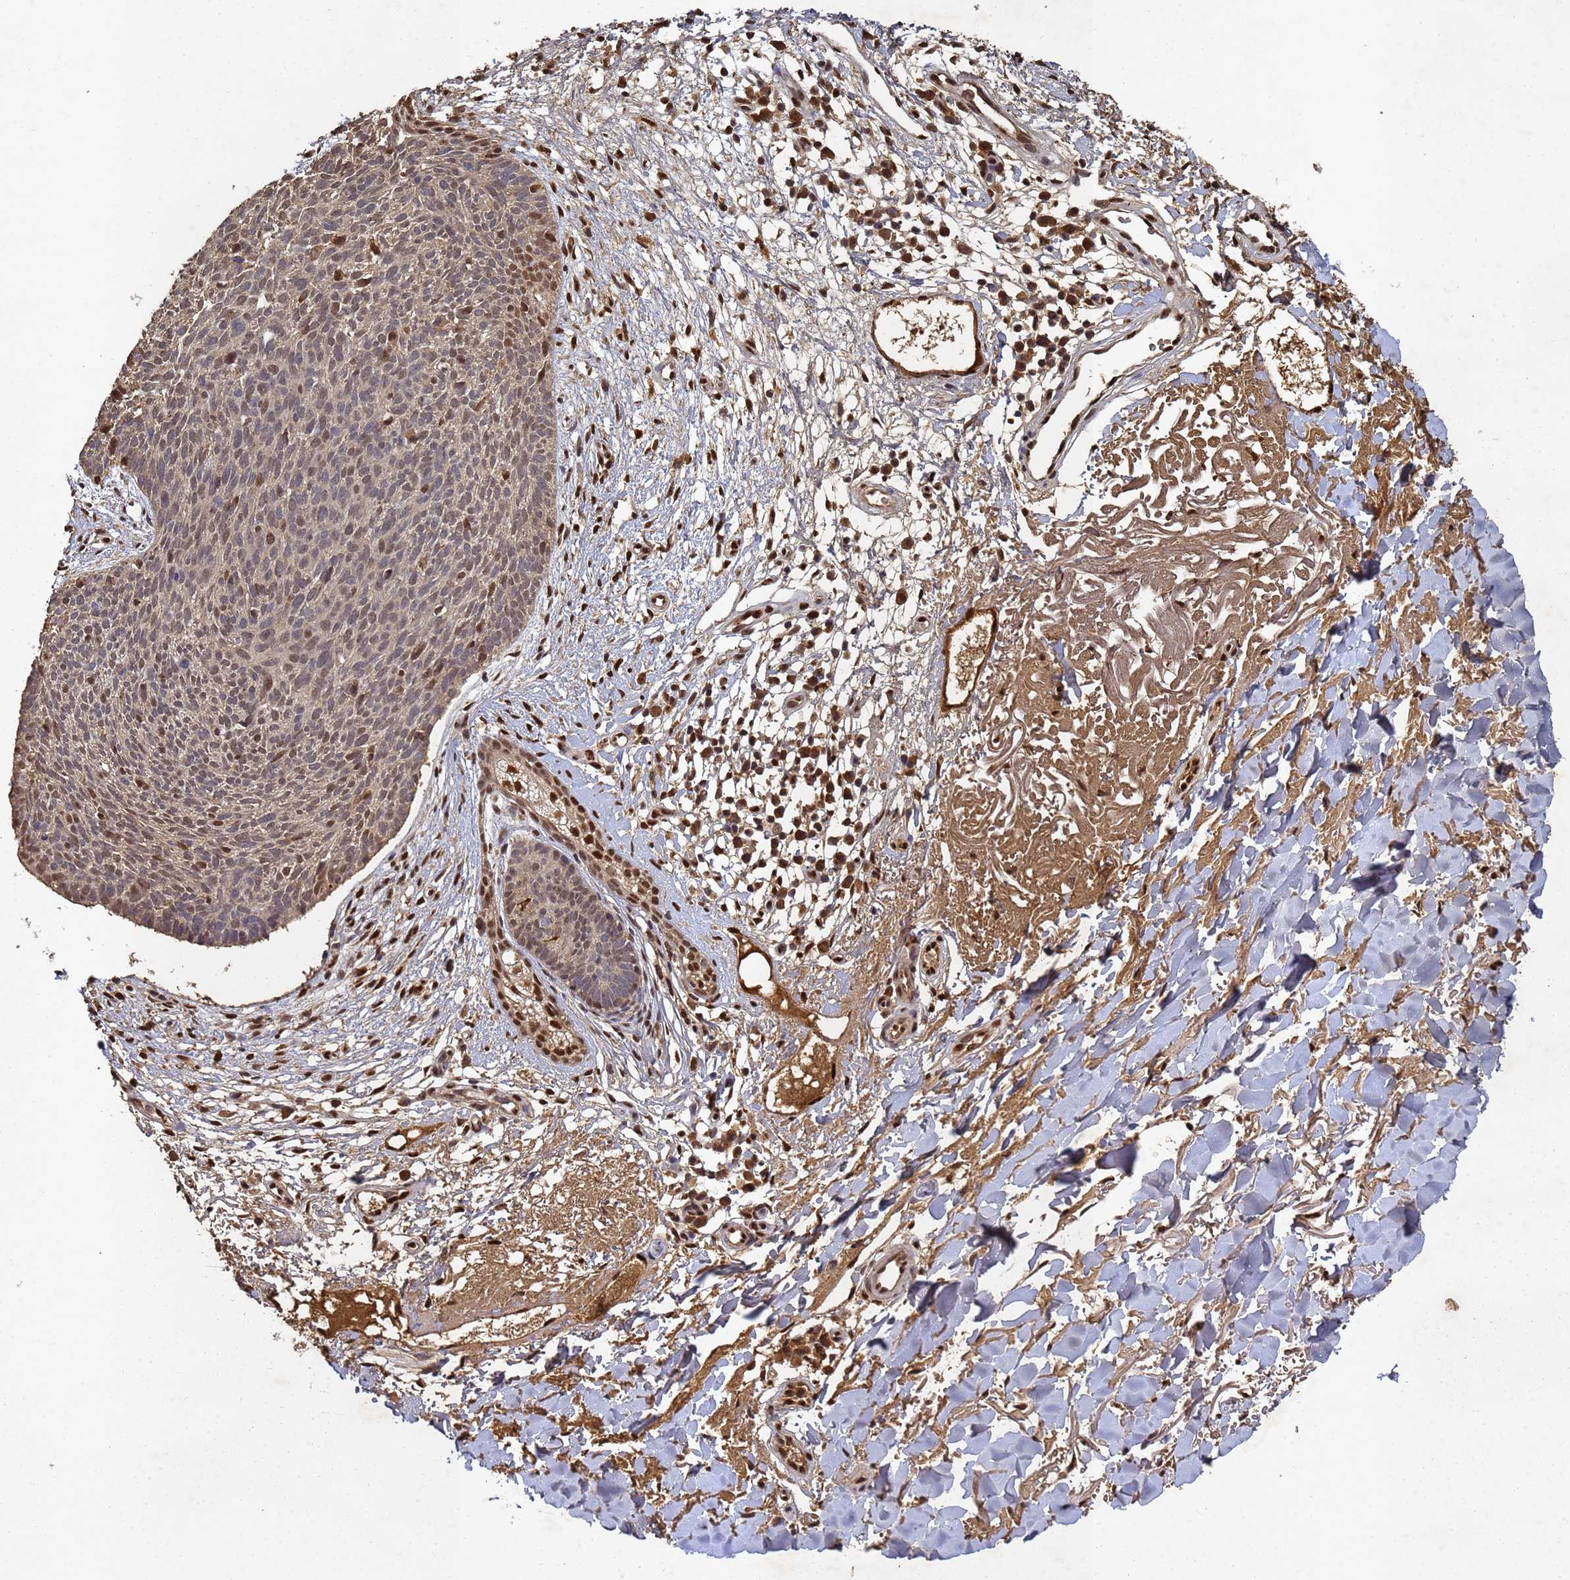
{"staining": {"intensity": "moderate", "quantity": "<25%", "location": "nuclear"}, "tissue": "skin cancer", "cell_type": "Tumor cells", "image_type": "cancer", "snomed": [{"axis": "morphology", "description": "Basal cell carcinoma"}, {"axis": "topography", "description": "Skin"}], "caption": "Immunohistochemistry photomicrograph of neoplastic tissue: skin cancer stained using IHC reveals low levels of moderate protein expression localized specifically in the nuclear of tumor cells, appearing as a nuclear brown color.", "gene": "SECISBP2", "patient": {"sex": "male", "age": 84}}